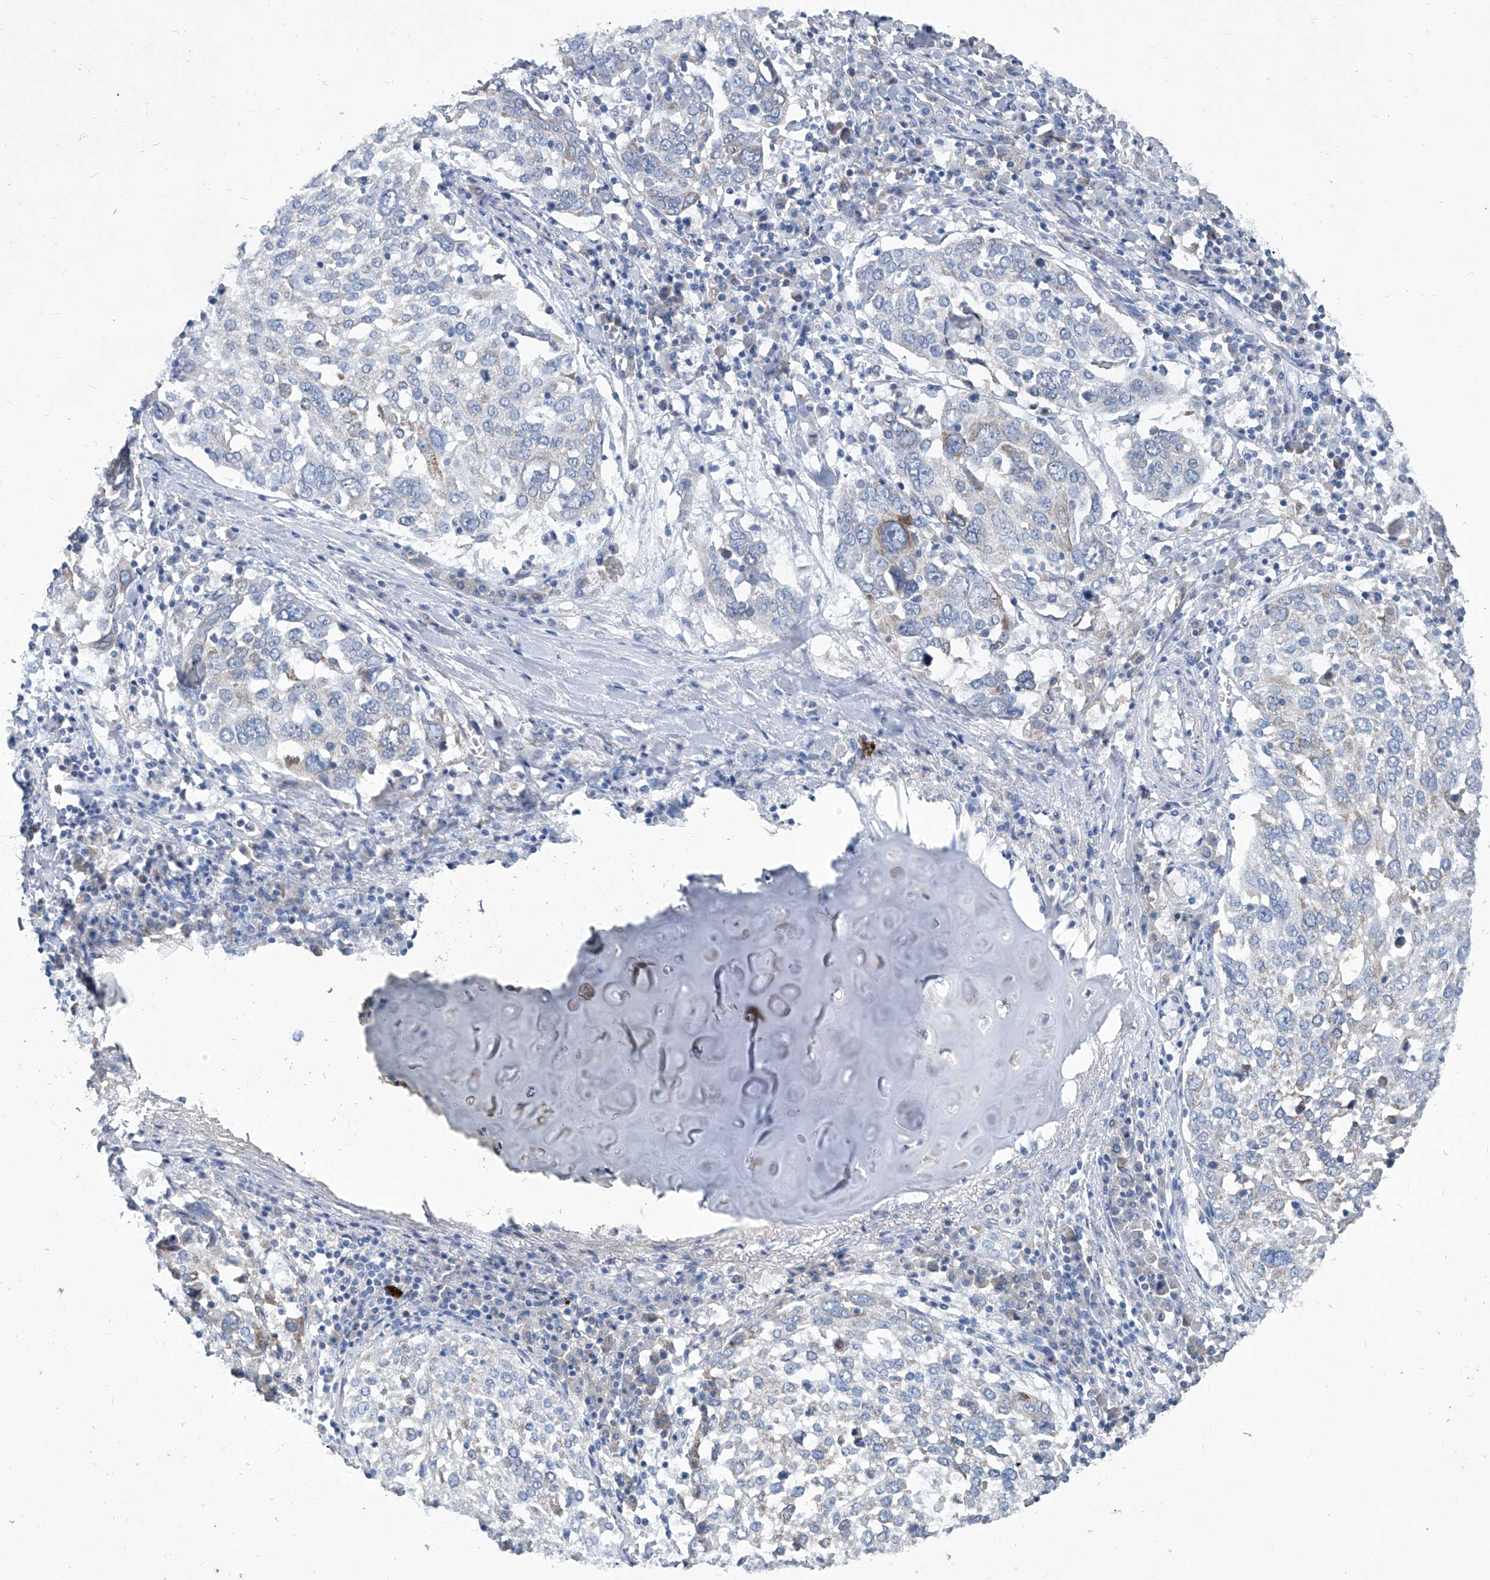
{"staining": {"intensity": "negative", "quantity": "none", "location": "none"}, "tissue": "lung cancer", "cell_type": "Tumor cells", "image_type": "cancer", "snomed": [{"axis": "morphology", "description": "Squamous cell carcinoma, NOS"}, {"axis": "topography", "description": "Lung"}], "caption": "Squamous cell carcinoma (lung) was stained to show a protein in brown. There is no significant expression in tumor cells. Brightfield microscopy of immunohistochemistry (IHC) stained with DAB (3,3'-diaminobenzidine) (brown) and hematoxylin (blue), captured at high magnification.", "gene": "MTARC1", "patient": {"sex": "male", "age": 65}}